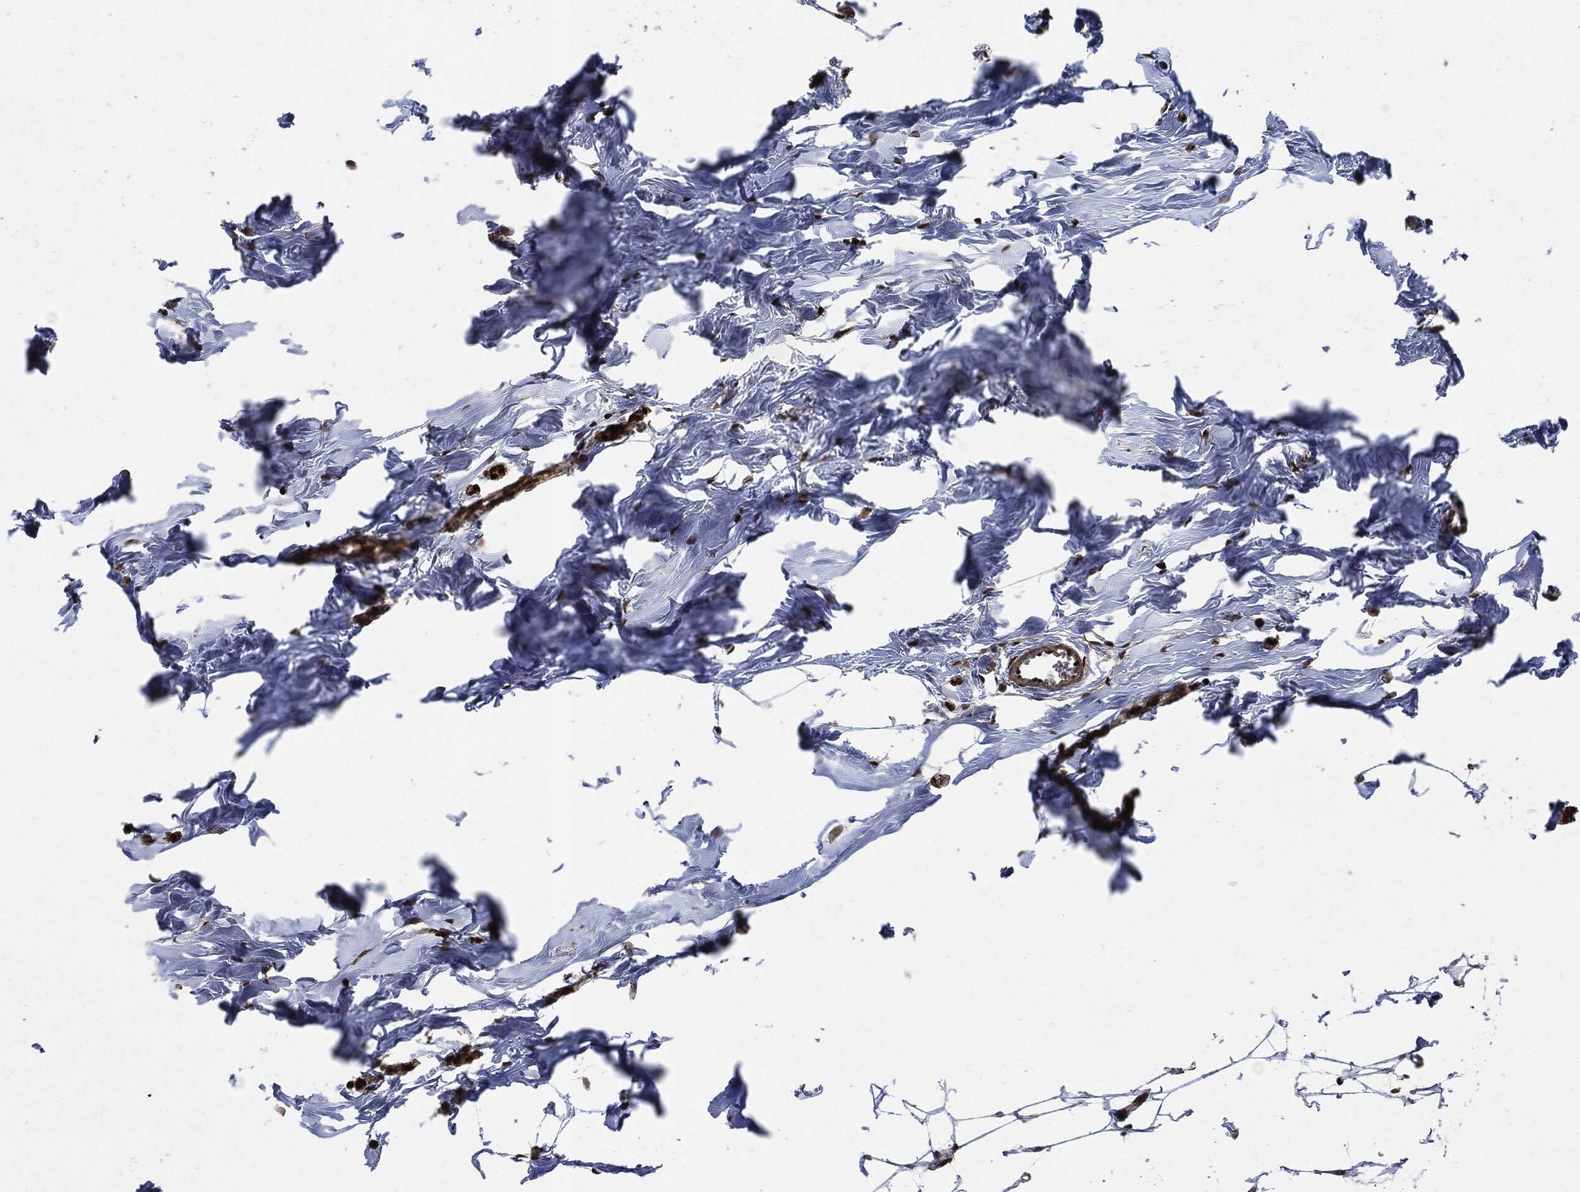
{"staining": {"intensity": "negative", "quantity": "none", "location": "none"}, "tissue": "breast", "cell_type": "Adipocytes", "image_type": "normal", "snomed": [{"axis": "morphology", "description": "Normal tissue, NOS"}, {"axis": "morphology", "description": "Lobular carcinoma, in situ"}, {"axis": "topography", "description": "Breast"}], "caption": "Immunohistochemistry photomicrograph of benign breast: human breast stained with DAB (3,3'-diaminobenzidine) displays no significant protein expression in adipocytes.", "gene": "YWHAB", "patient": {"sex": "female", "age": 35}}